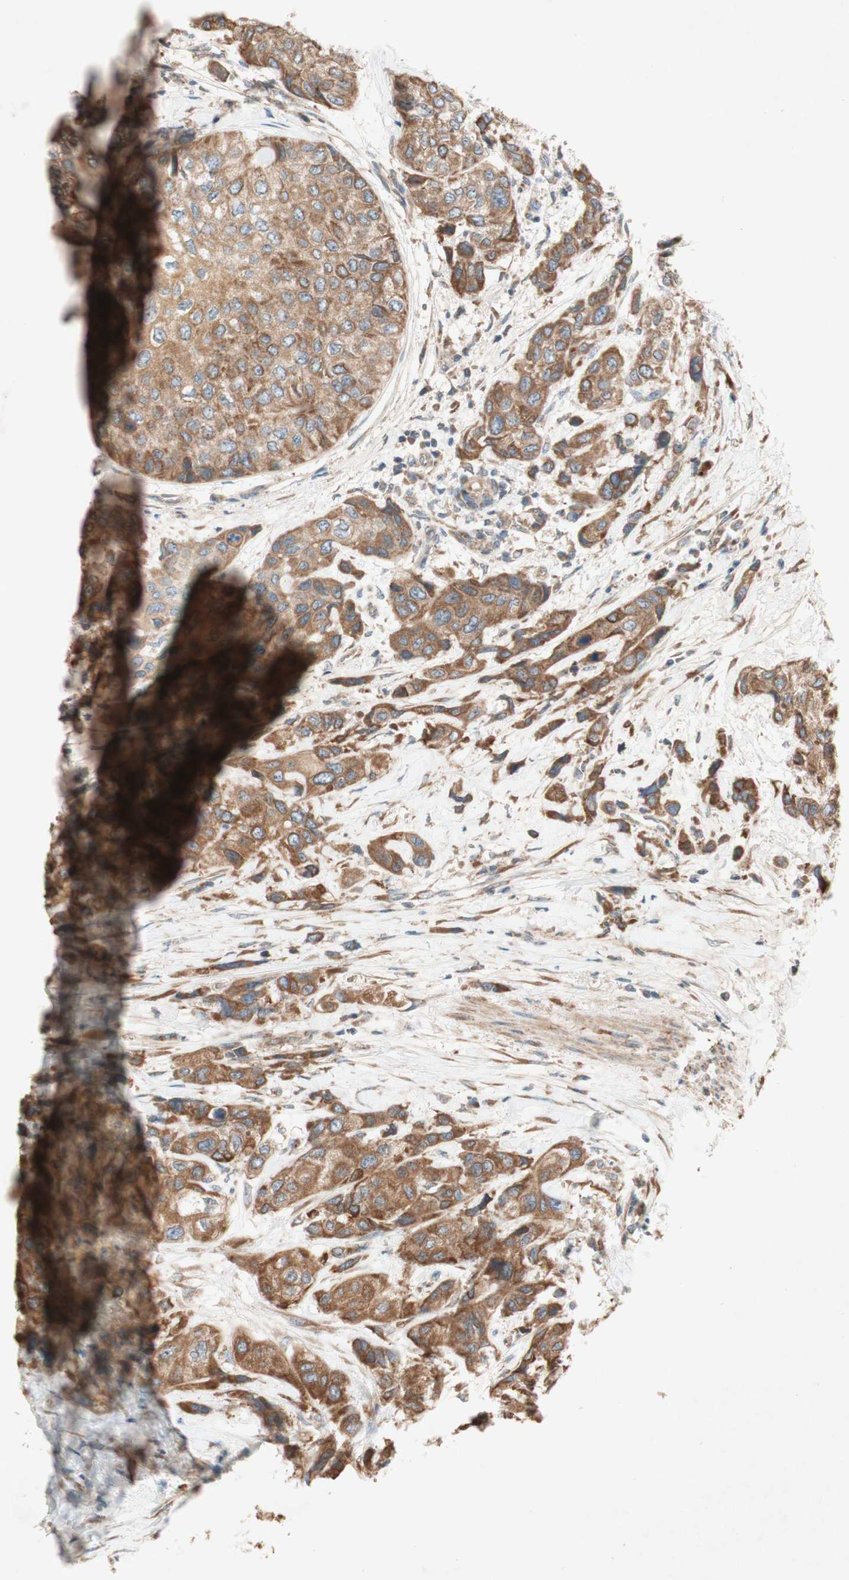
{"staining": {"intensity": "moderate", "quantity": ">75%", "location": "cytoplasmic/membranous"}, "tissue": "urothelial cancer", "cell_type": "Tumor cells", "image_type": "cancer", "snomed": [{"axis": "morphology", "description": "Urothelial carcinoma, High grade"}, {"axis": "topography", "description": "Urinary bladder"}], "caption": "Moderate cytoplasmic/membranous positivity for a protein is present in approximately >75% of tumor cells of urothelial carcinoma (high-grade) using immunohistochemistry (IHC).", "gene": "SOCS2", "patient": {"sex": "female", "age": 56}}